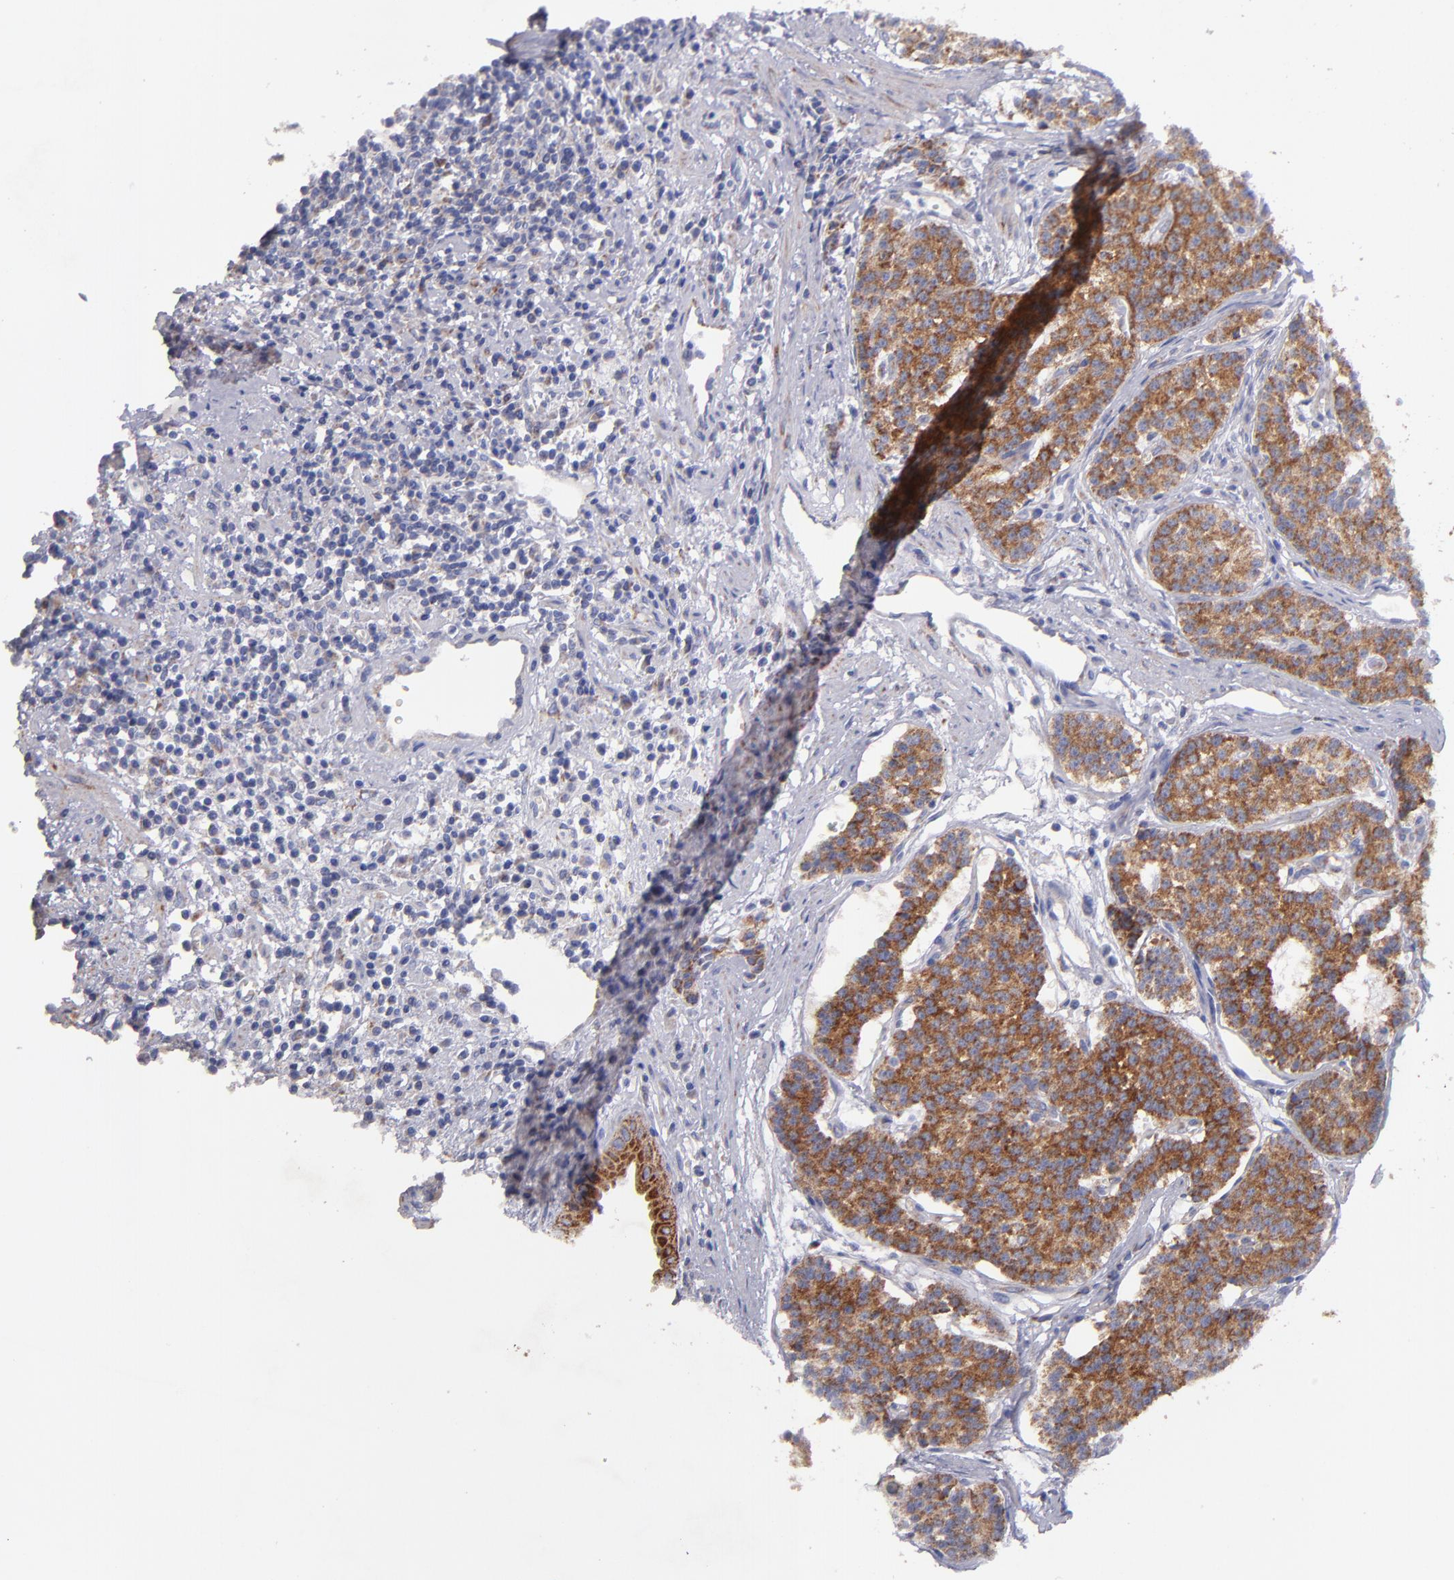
{"staining": {"intensity": "strong", "quantity": ">75%", "location": "cytoplasmic/membranous"}, "tissue": "carcinoid", "cell_type": "Tumor cells", "image_type": "cancer", "snomed": [{"axis": "morphology", "description": "Carcinoid, malignant, NOS"}, {"axis": "topography", "description": "Stomach"}], "caption": "Brown immunohistochemical staining in human carcinoid exhibits strong cytoplasmic/membranous expression in approximately >75% of tumor cells.", "gene": "CLTA", "patient": {"sex": "female", "age": 76}}